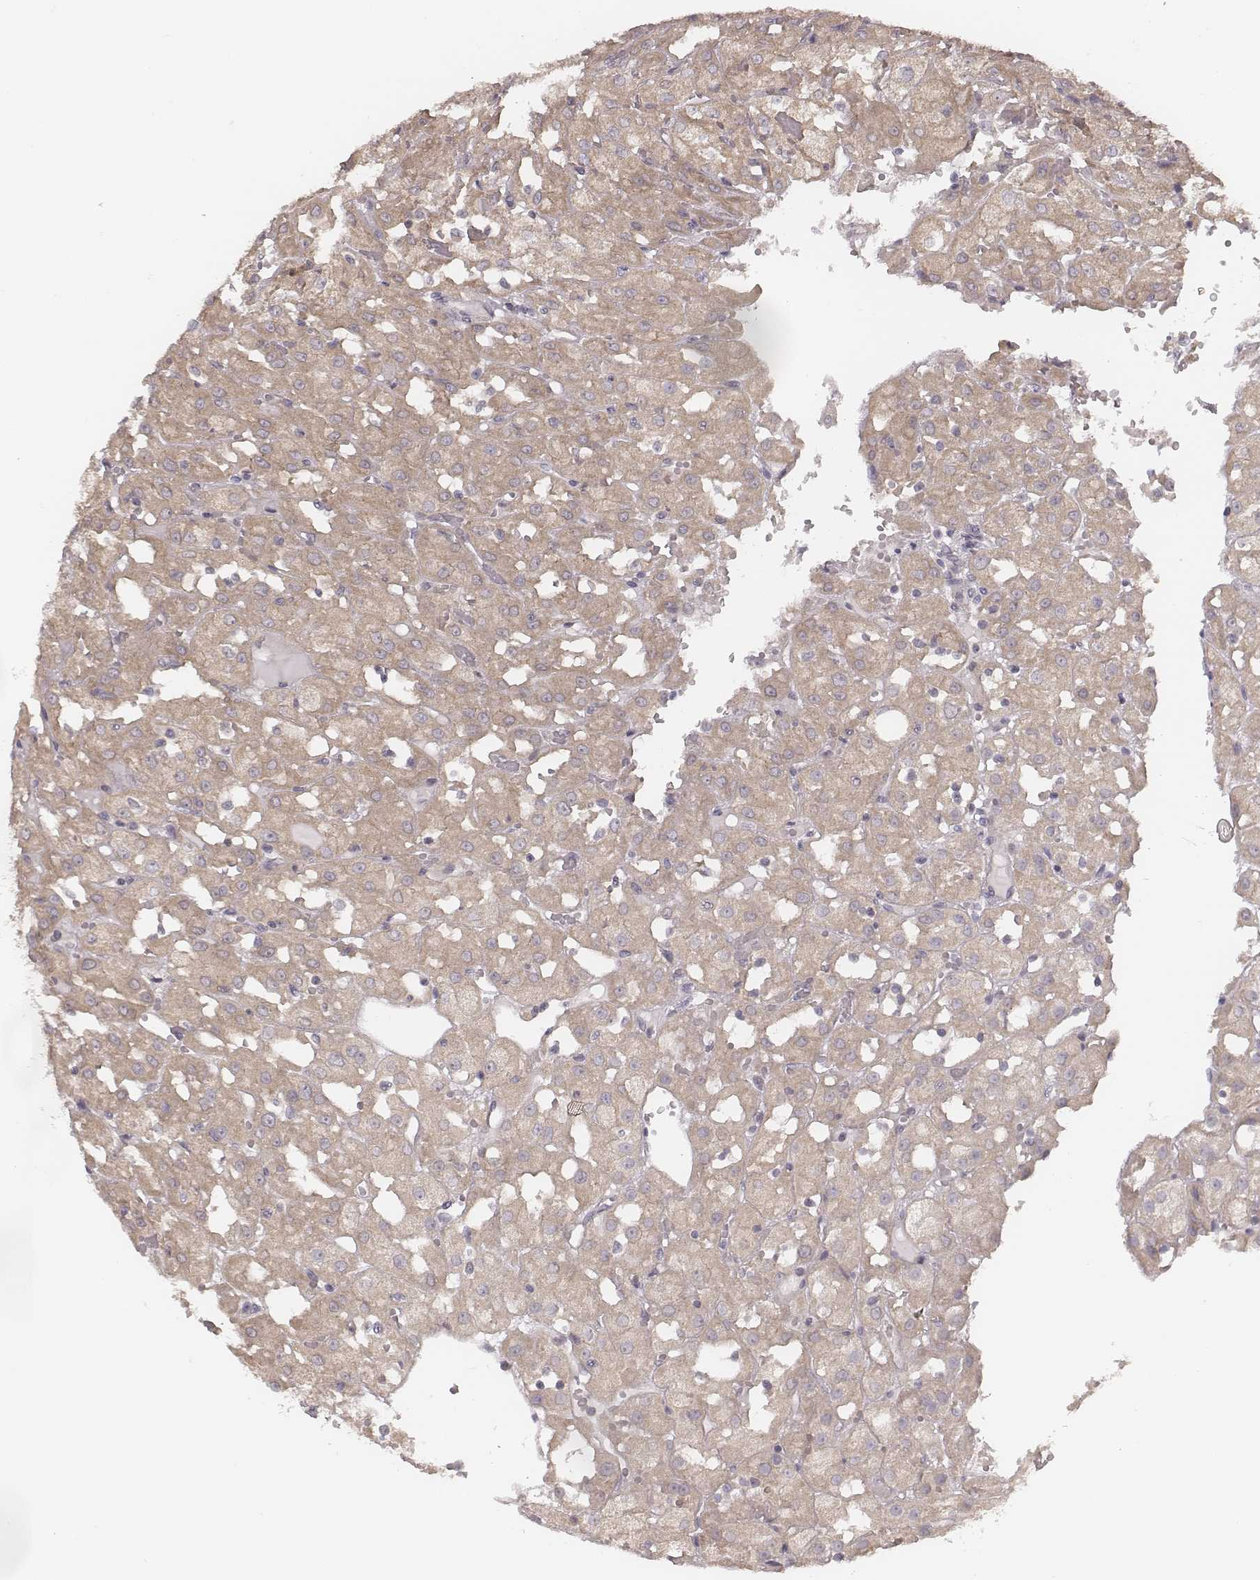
{"staining": {"intensity": "weak", "quantity": ">75%", "location": "cytoplasmic/membranous"}, "tissue": "renal cancer", "cell_type": "Tumor cells", "image_type": "cancer", "snomed": [{"axis": "morphology", "description": "Adenocarcinoma, NOS"}, {"axis": "topography", "description": "Kidney"}], "caption": "Immunohistochemistry micrograph of human renal cancer stained for a protein (brown), which demonstrates low levels of weak cytoplasmic/membranous positivity in about >75% of tumor cells.", "gene": "TDRD5", "patient": {"sex": "male", "age": 72}}